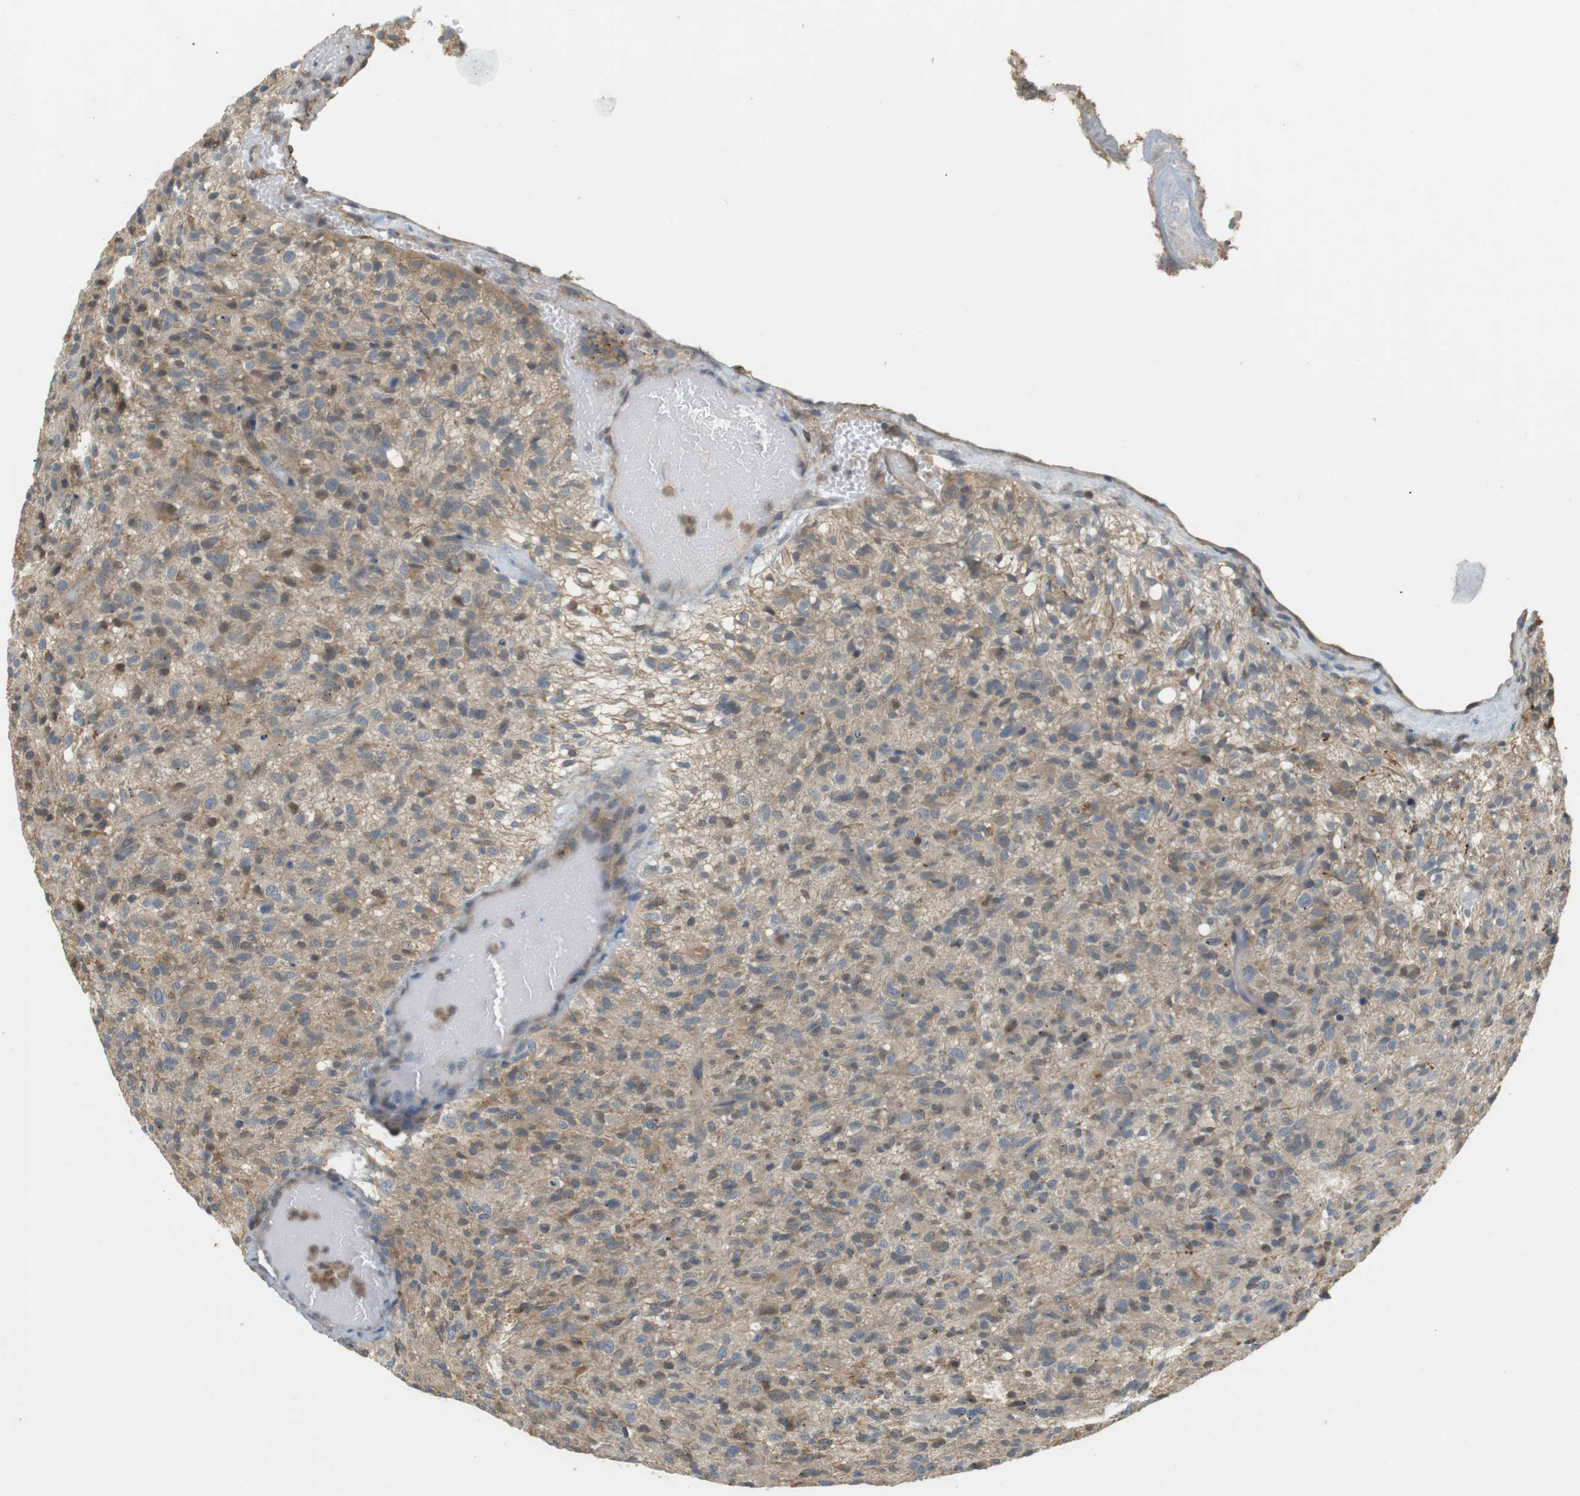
{"staining": {"intensity": "weak", "quantity": "25%-75%", "location": "cytoplasmic/membranous"}, "tissue": "glioma", "cell_type": "Tumor cells", "image_type": "cancer", "snomed": [{"axis": "morphology", "description": "Glioma, malignant, High grade"}, {"axis": "topography", "description": "Brain"}], "caption": "A brown stain highlights weak cytoplasmic/membranous expression of a protein in glioma tumor cells.", "gene": "P2RY1", "patient": {"sex": "male", "age": 71}}